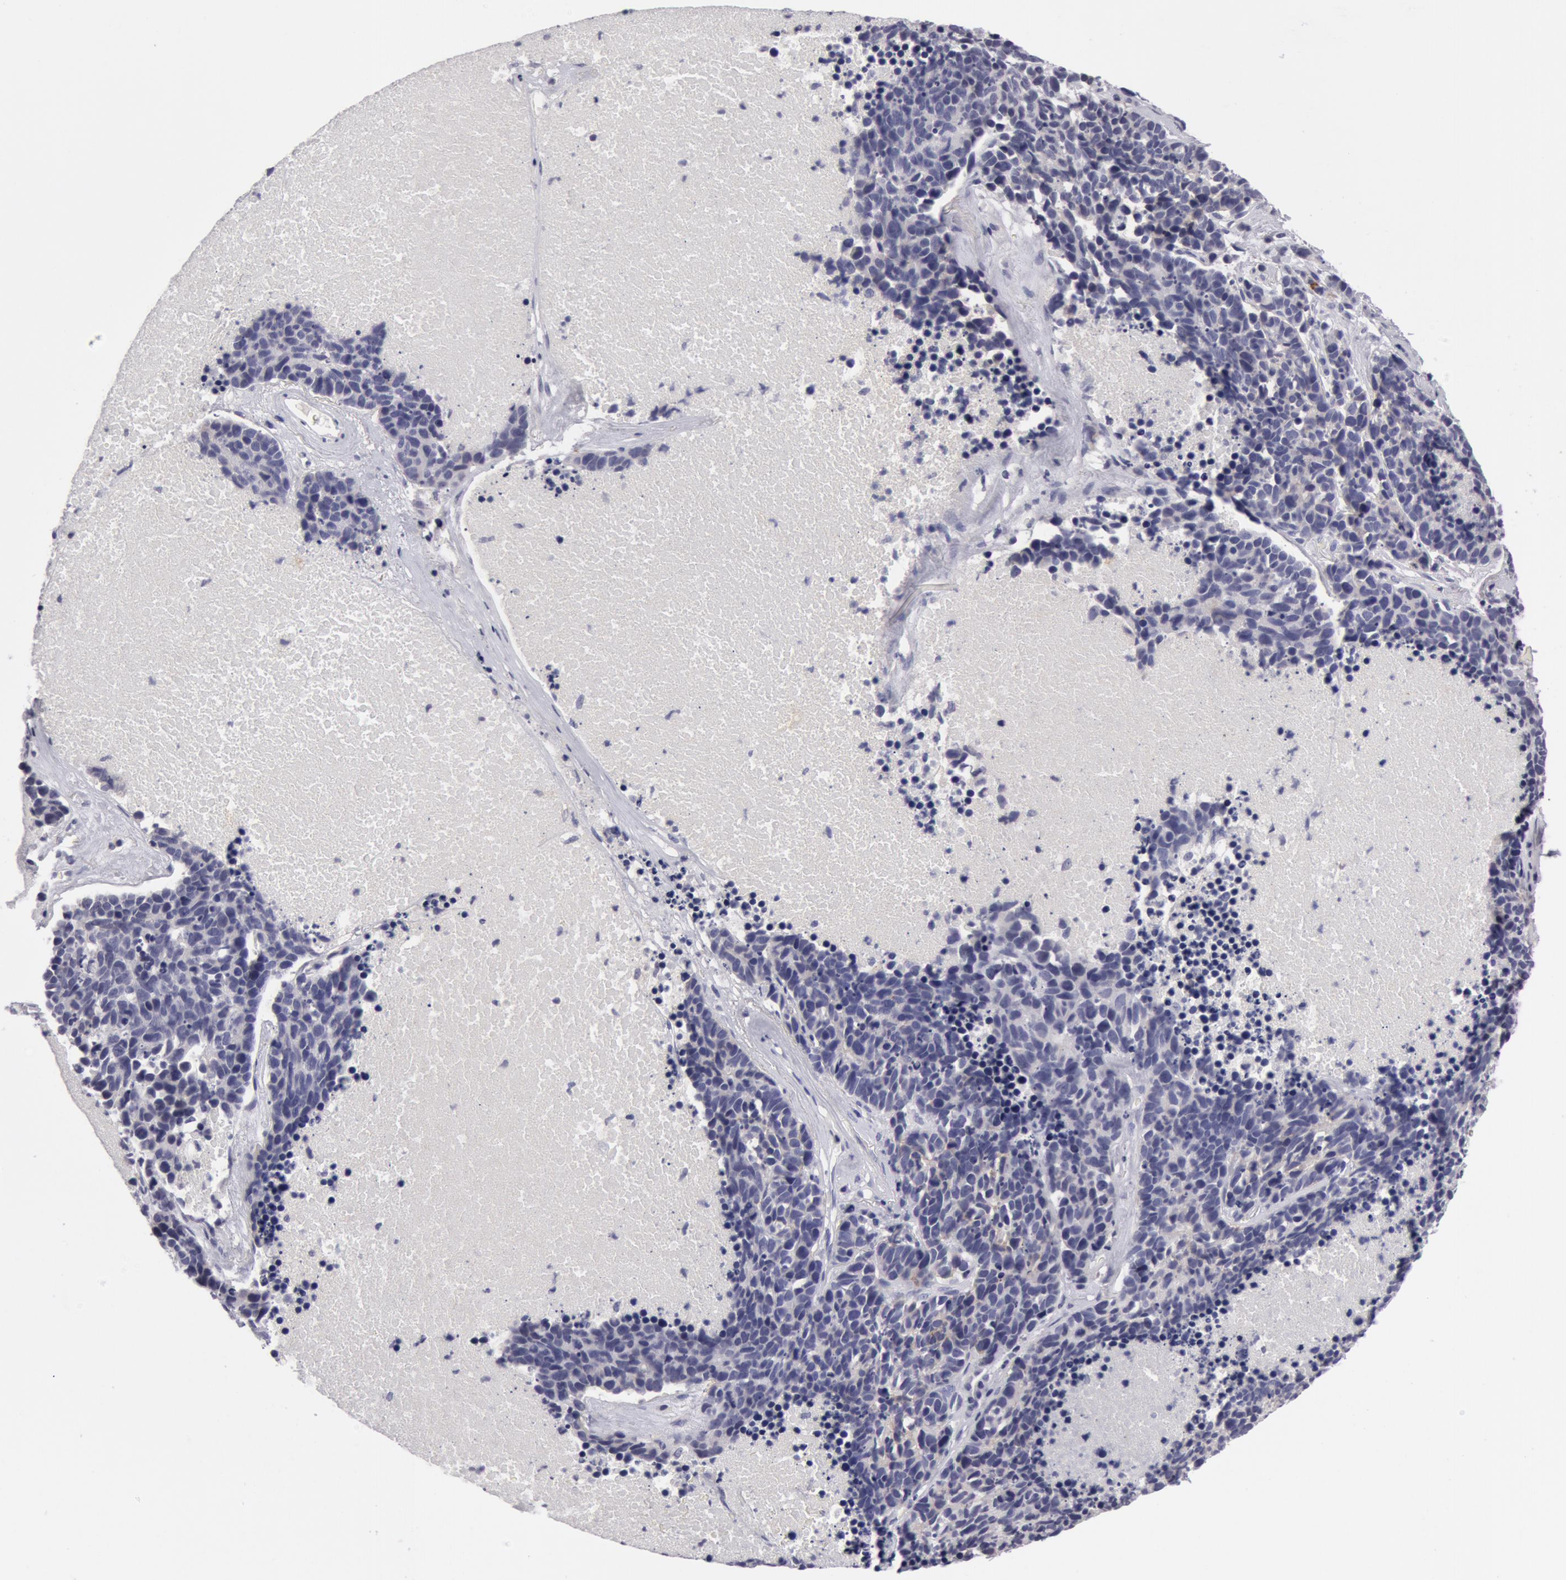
{"staining": {"intensity": "negative", "quantity": "none", "location": "none"}, "tissue": "lung cancer", "cell_type": "Tumor cells", "image_type": "cancer", "snomed": [{"axis": "morphology", "description": "Neoplasm, malignant, NOS"}, {"axis": "topography", "description": "Lung"}], "caption": "This is an immunohistochemistry image of lung cancer (neoplasm (malignant)). There is no staining in tumor cells.", "gene": "NLGN4X", "patient": {"sex": "female", "age": 75}}